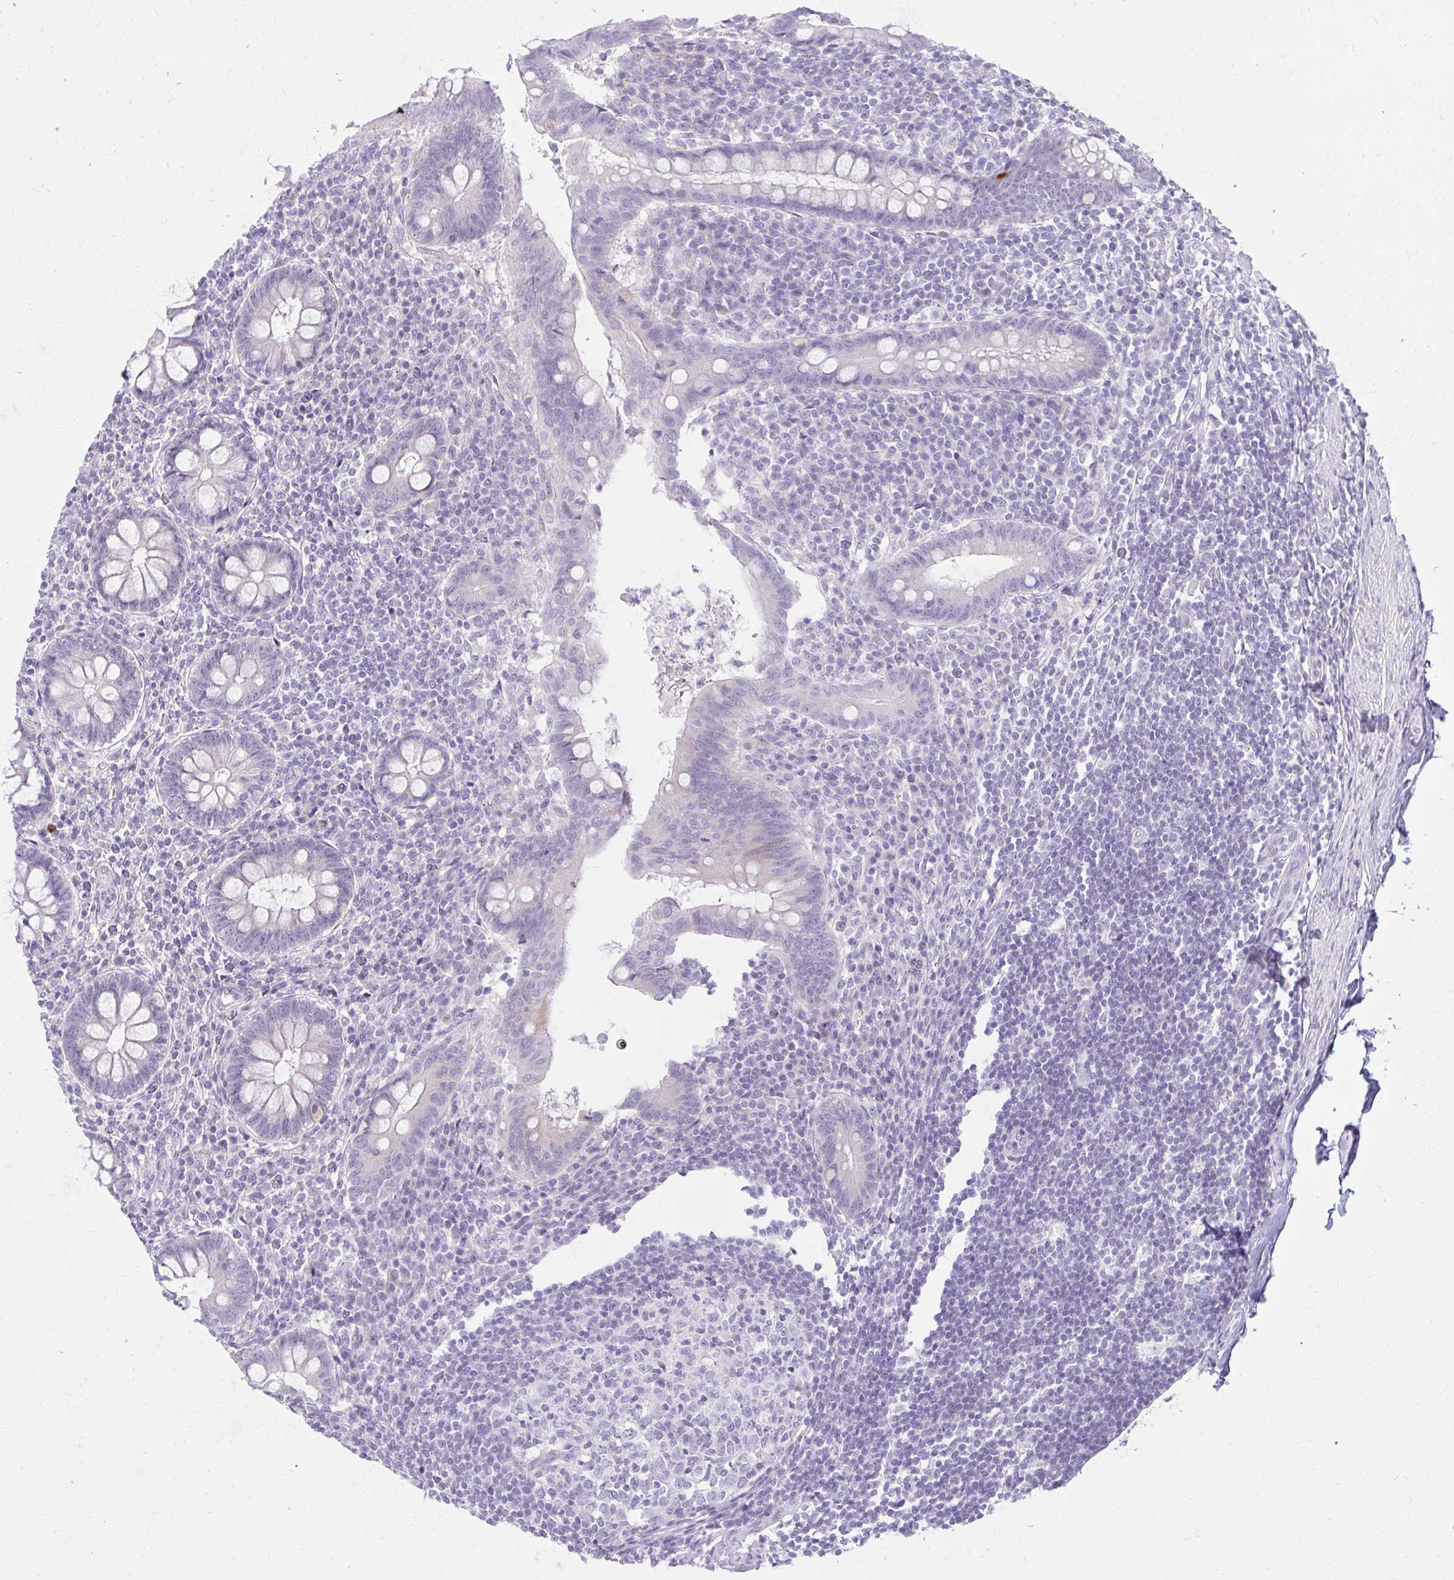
{"staining": {"intensity": "negative", "quantity": "none", "location": "none"}, "tissue": "appendix", "cell_type": "Glandular cells", "image_type": "normal", "snomed": [{"axis": "morphology", "description": "Normal tissue, NOS"}, {"axis": "topography", "description": "Appendix"}], "caption": "IHC photomicrograph of benign appendix stained for a protein (brown), which shows no staining in glandular cells. (DAB (3,3'-diaminobenzidine) immunohistochemistry (IHC), high magnification).", "gene": "PRAP1", "patient": {"sex": "female", "age": 56}}